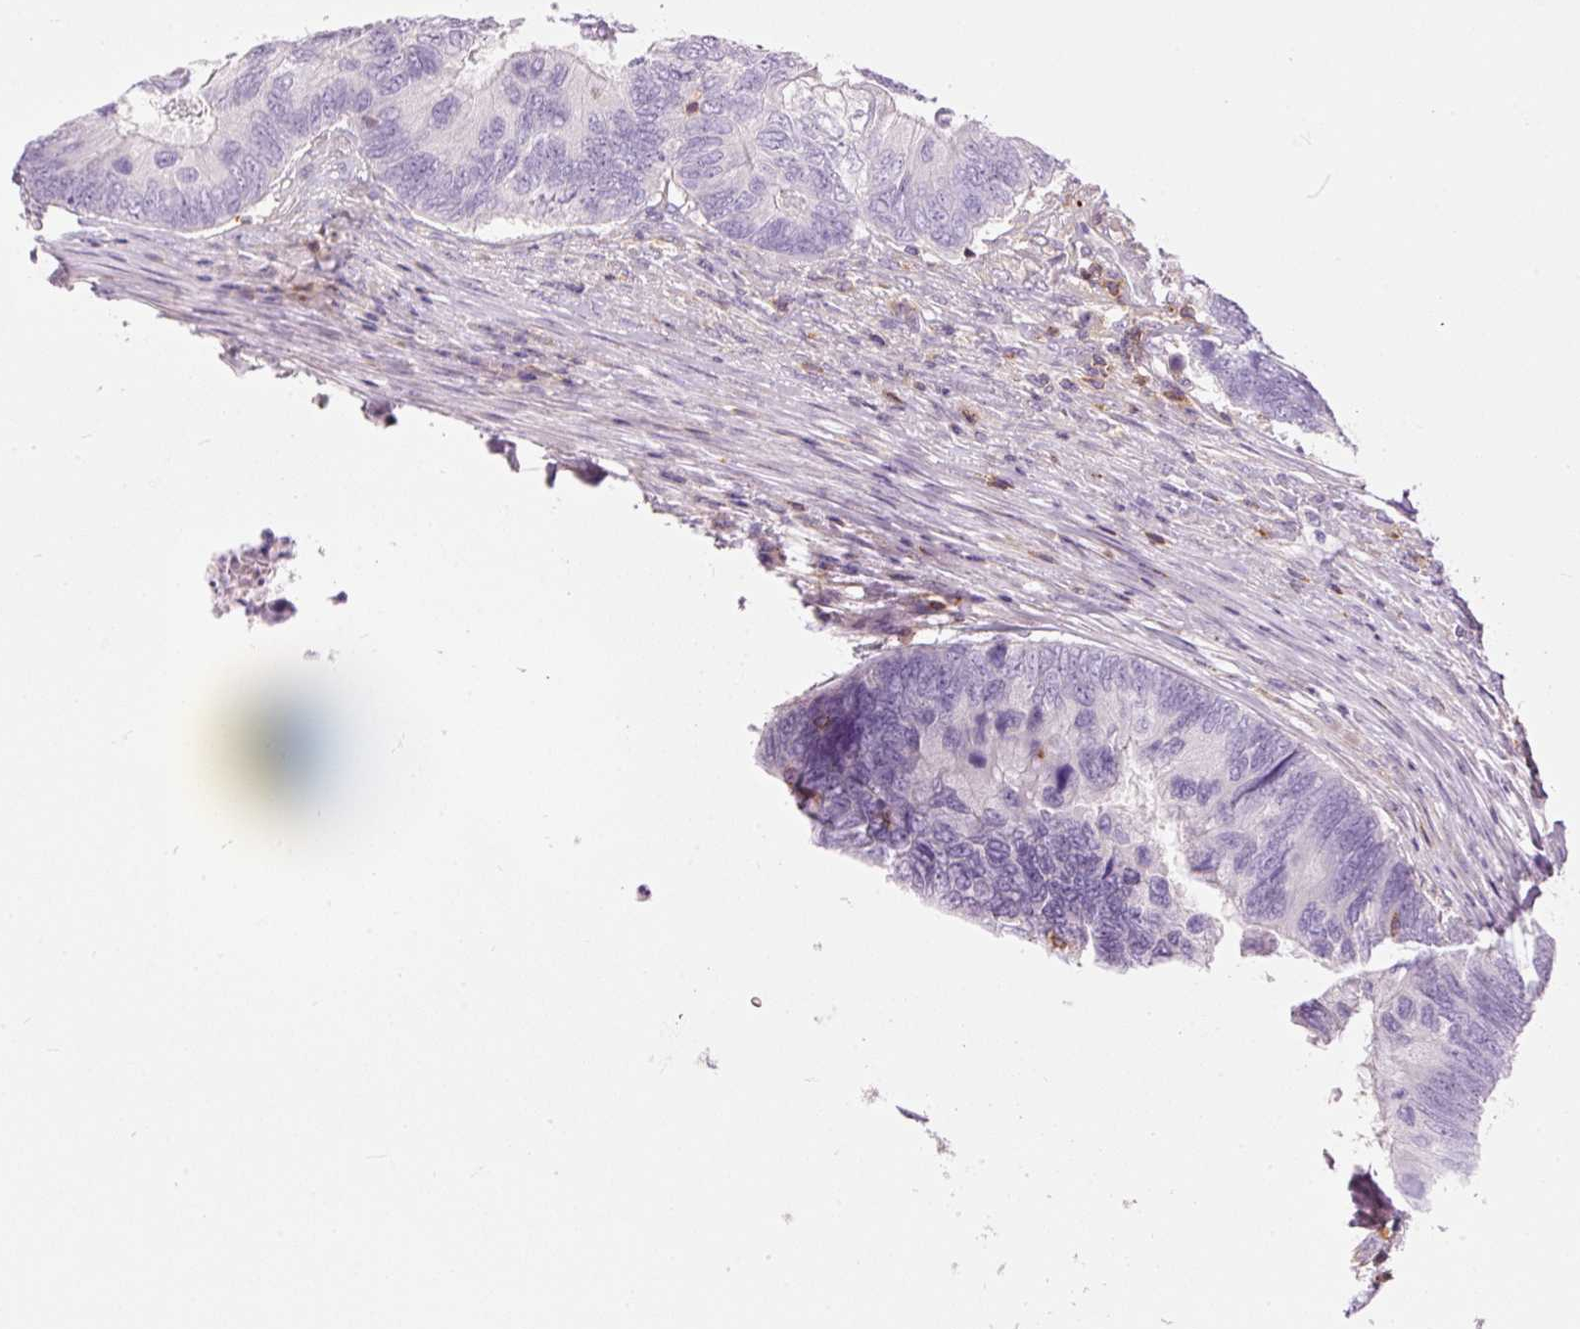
{"staining": {"intensity": "negative", "quantity": "none", "location": "none"}, "tissue": "colorectal cancer", "cell_type": "Tumor cells", "image_type": "cancer", "snomed": [{"axis": "morphology", "description": "Adenocarcinoma, NOS"}, {"axis": "topography", "description": "Colon"}], "caption": "This is an immunohistochemistry (IHC) histopathology image of colorectal cancer (adenocarcinoma). There is no positivity in tumor cells.", "gene": "DOK6", "patient": {"sex": "female", "age": 67}}